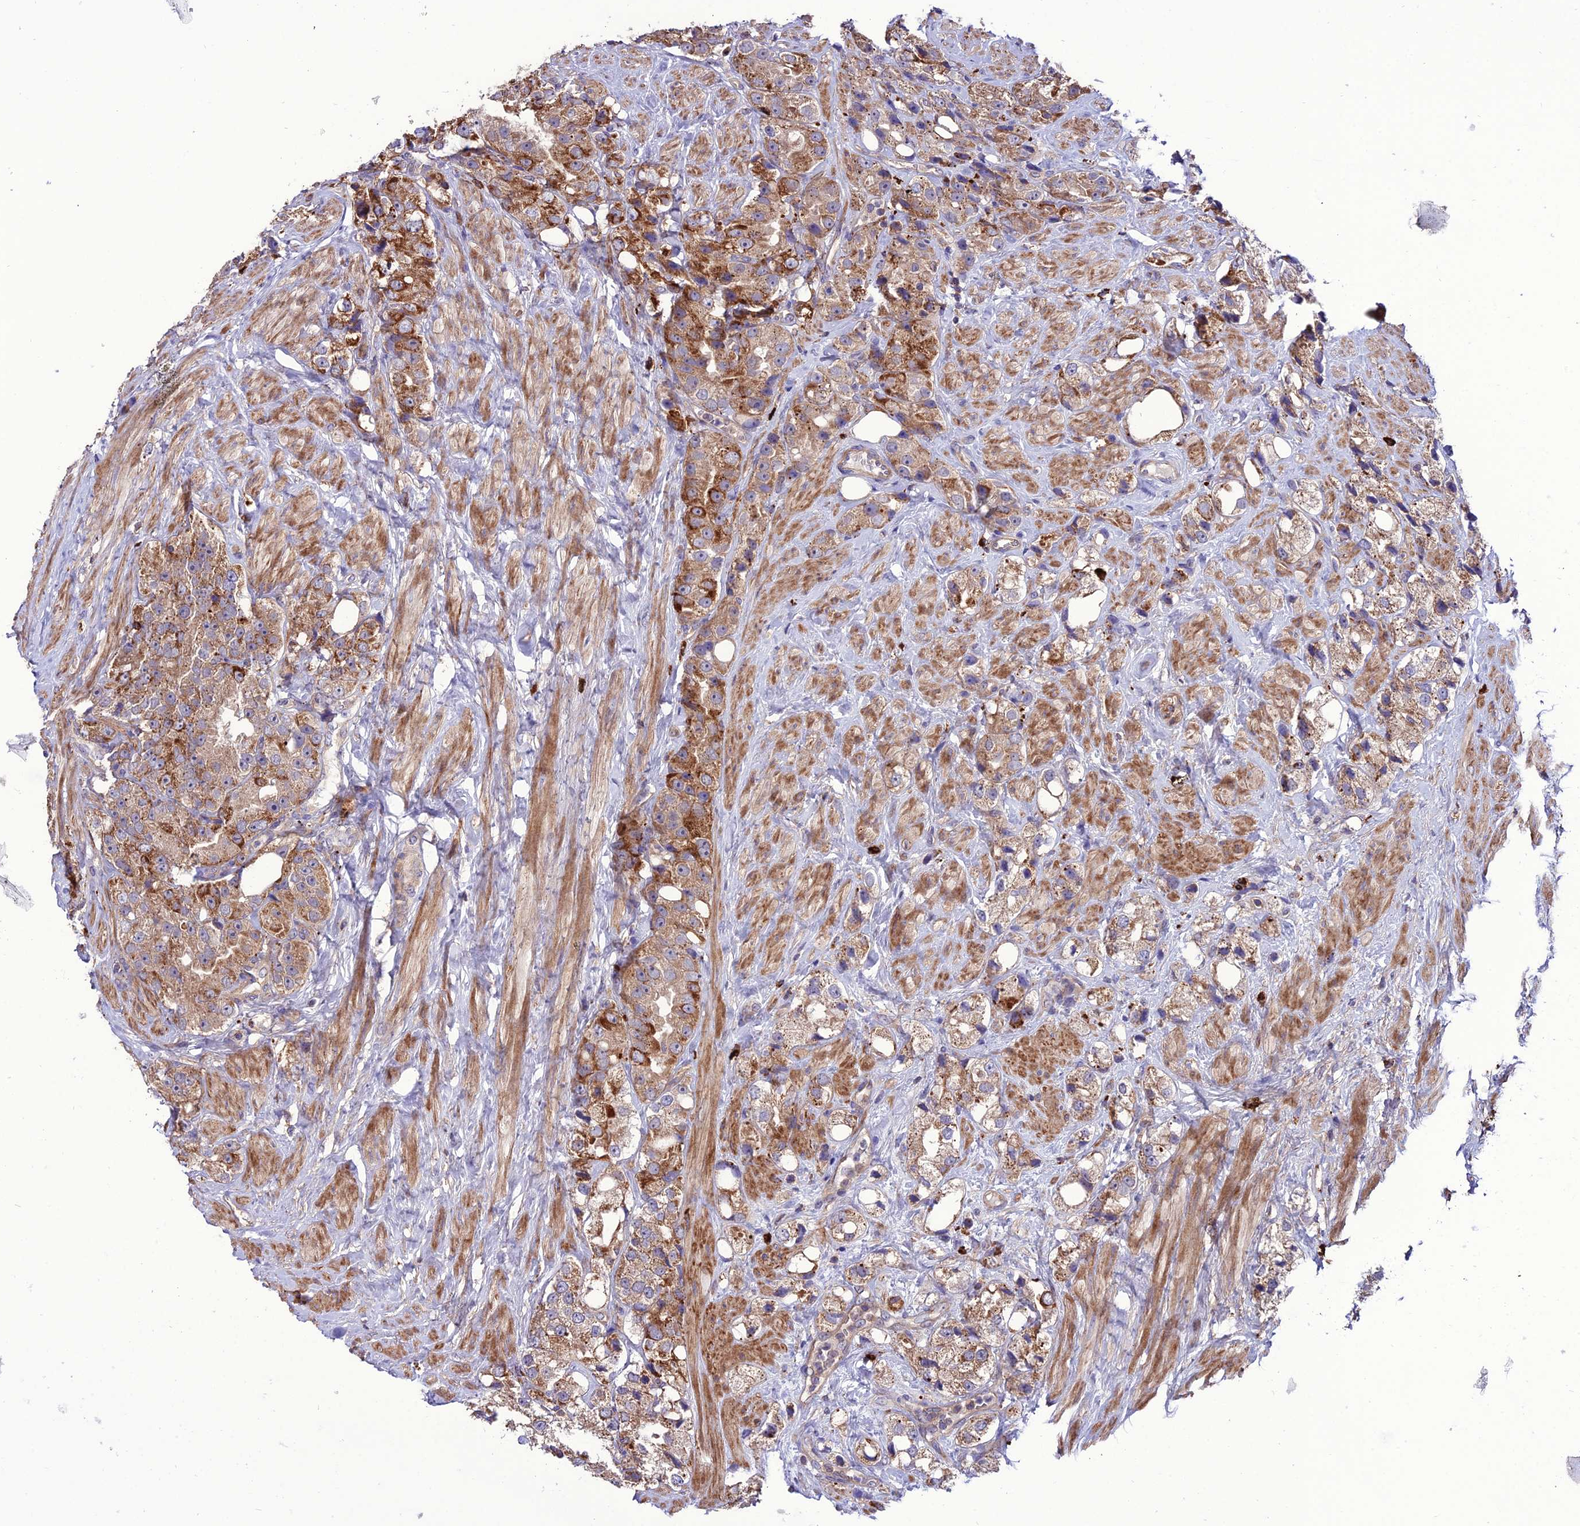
{"staining": {"intensity": "strong", "quantity": ">75%", "location": "cytoplasmic/membranous"}, "tissue": "prostate cancer", "cell_type": "Tumor cells", "image_type": "cancer", "snomed": [{"axis": "morphology", "description": "Adenocarcinoma, NOS"}, {"axis": "topography", "description": "Prostate"}], "caption": "Human prostate cancer (adenocarcinoma) stained with a protein marker demonstrates strong staining in tumor cells.", "gene": "PPIL3", "patient": {"sex": "male", "age": 79}}